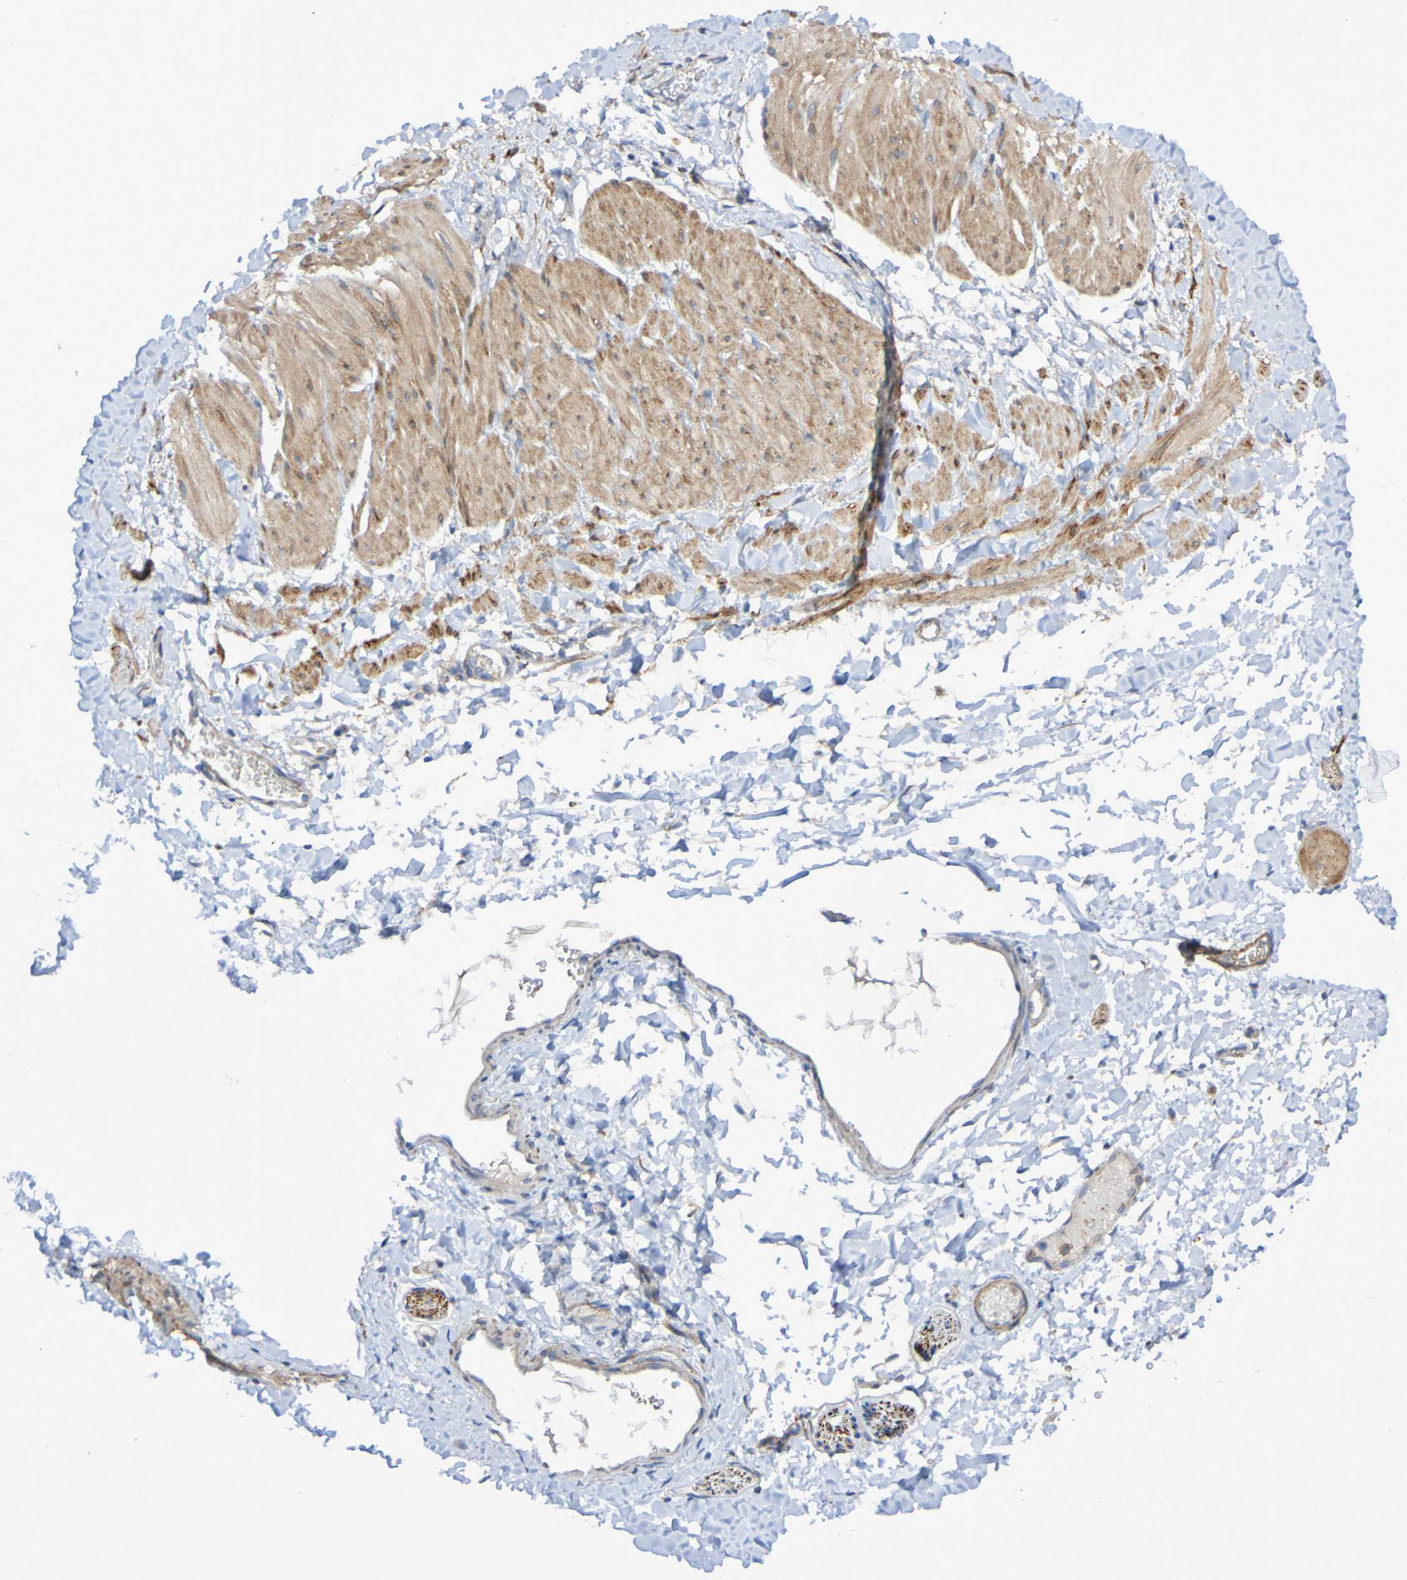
{"staining": {"intensity": "moderate", "quantity": "25%-75%", "location": "cytoplasmic/membranous"}, "tissue": "smooth muscle", "cell_type": "Smooth muscle cells", "image_type": "normal", "snomed": [{"axis": "morphology", "description": "Normal tissue, NOS"}, {"axis": "topography", "description": "Smooth muscle"}], "caption": "Immunohistochemical staining of benign smooth muscle shows 25%-75% levels of moderate cytoplasmic/membranous protein staining in approximately 25%-75% of smooth muscle cells.", "gene": "SCRG1", "patient": {"sex": "male", "age": 16}}